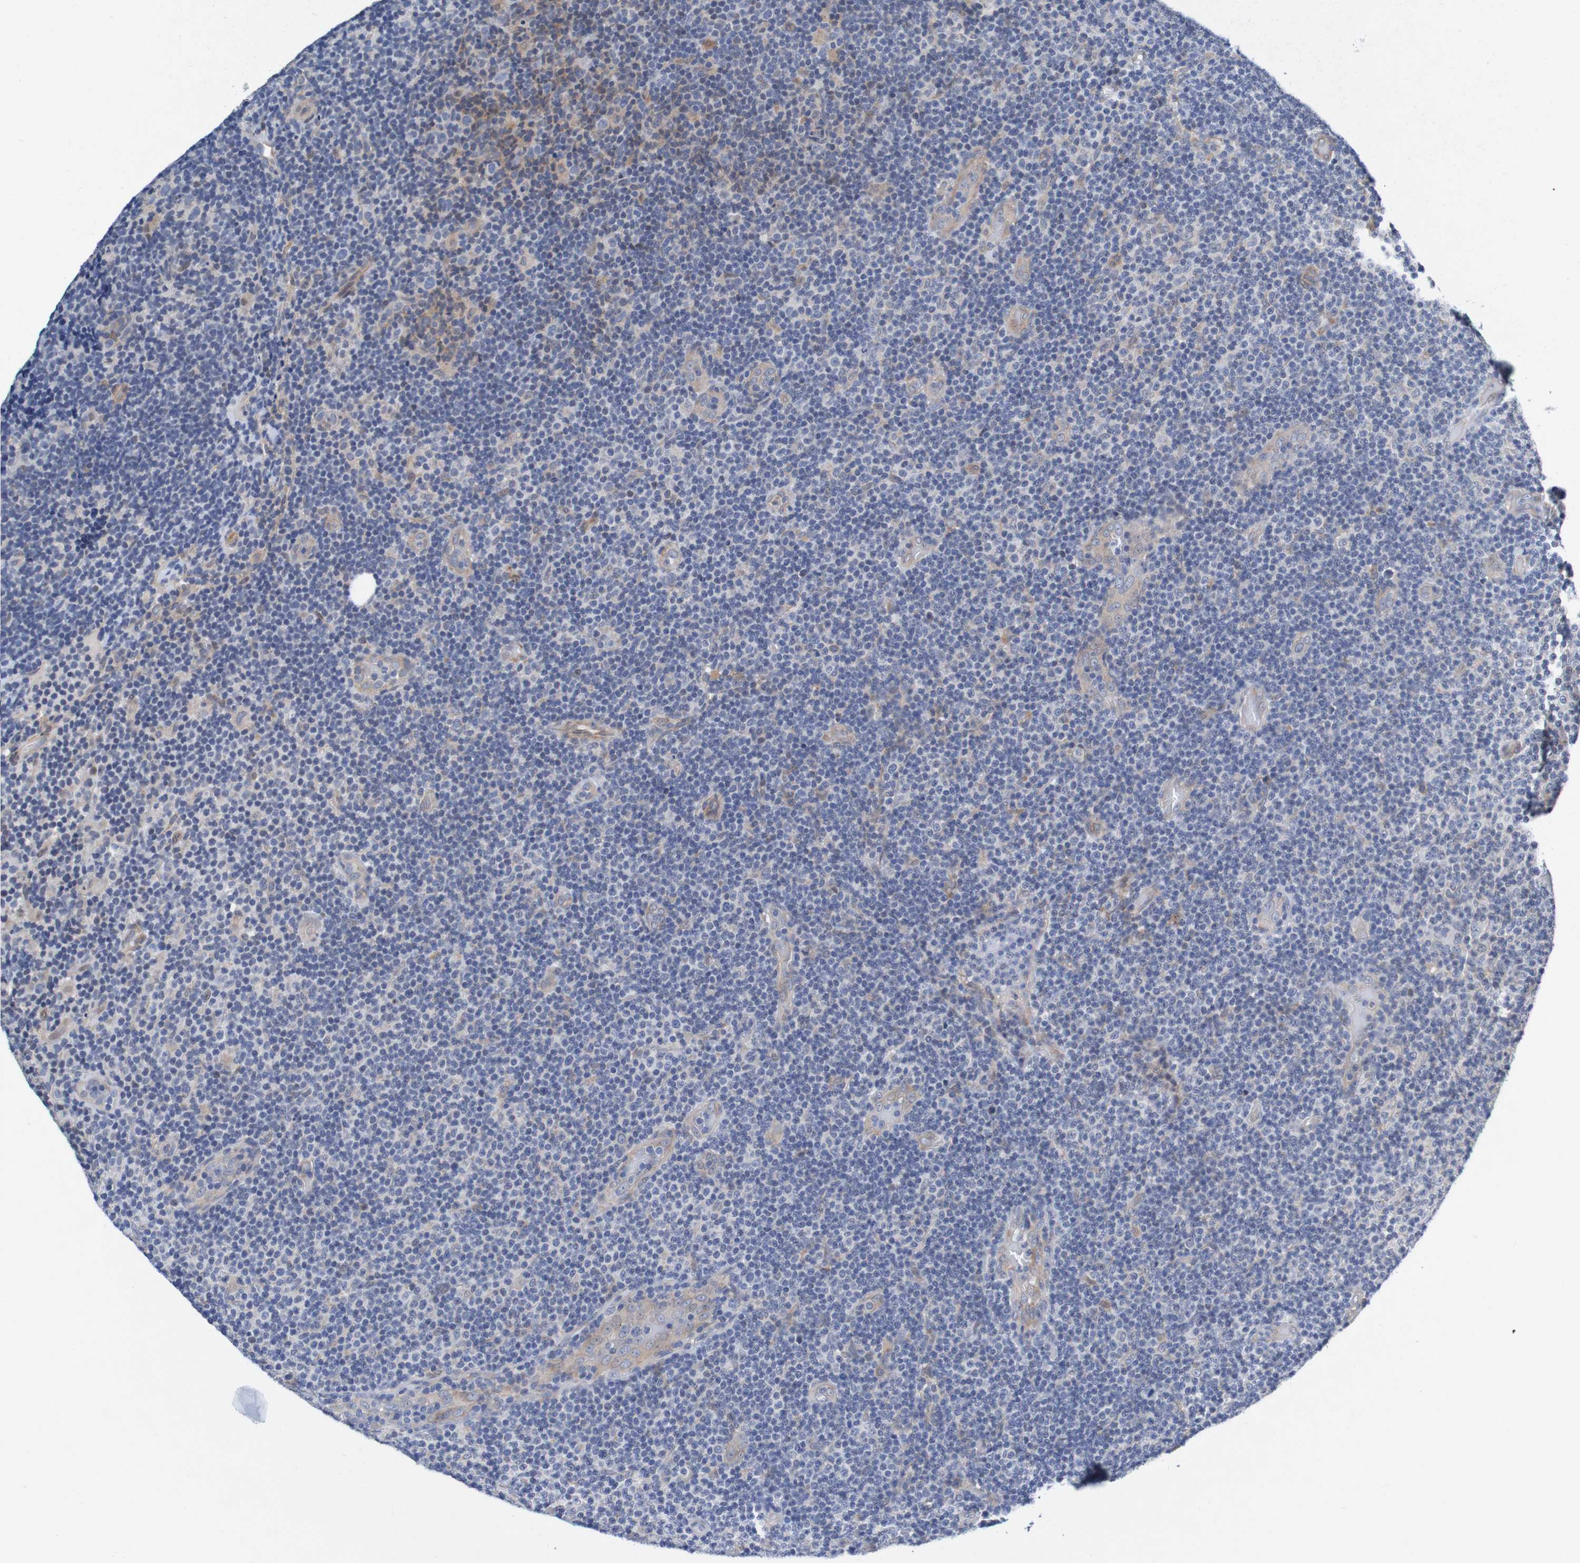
{"staining": {"intensity": "weak", "quantity": "<25%", "location": "cytoplasmic/membranous"}, "tissue": "lymphoma", "cell_type": "Tumor cells", "image_type": "cancer", "snomed": [{"axis": "morphology", "description": "Malignant lymphoma, non-Hodgkin's type, Low grade"}, {"axis": "topography", "description": "Lymph node"}], "caption": "An image of lymphoma stained for a protein exhibits no brown staining in tumor cells.", "gene": "CPED1", "patient": {"sex": "male", "age": 83}}